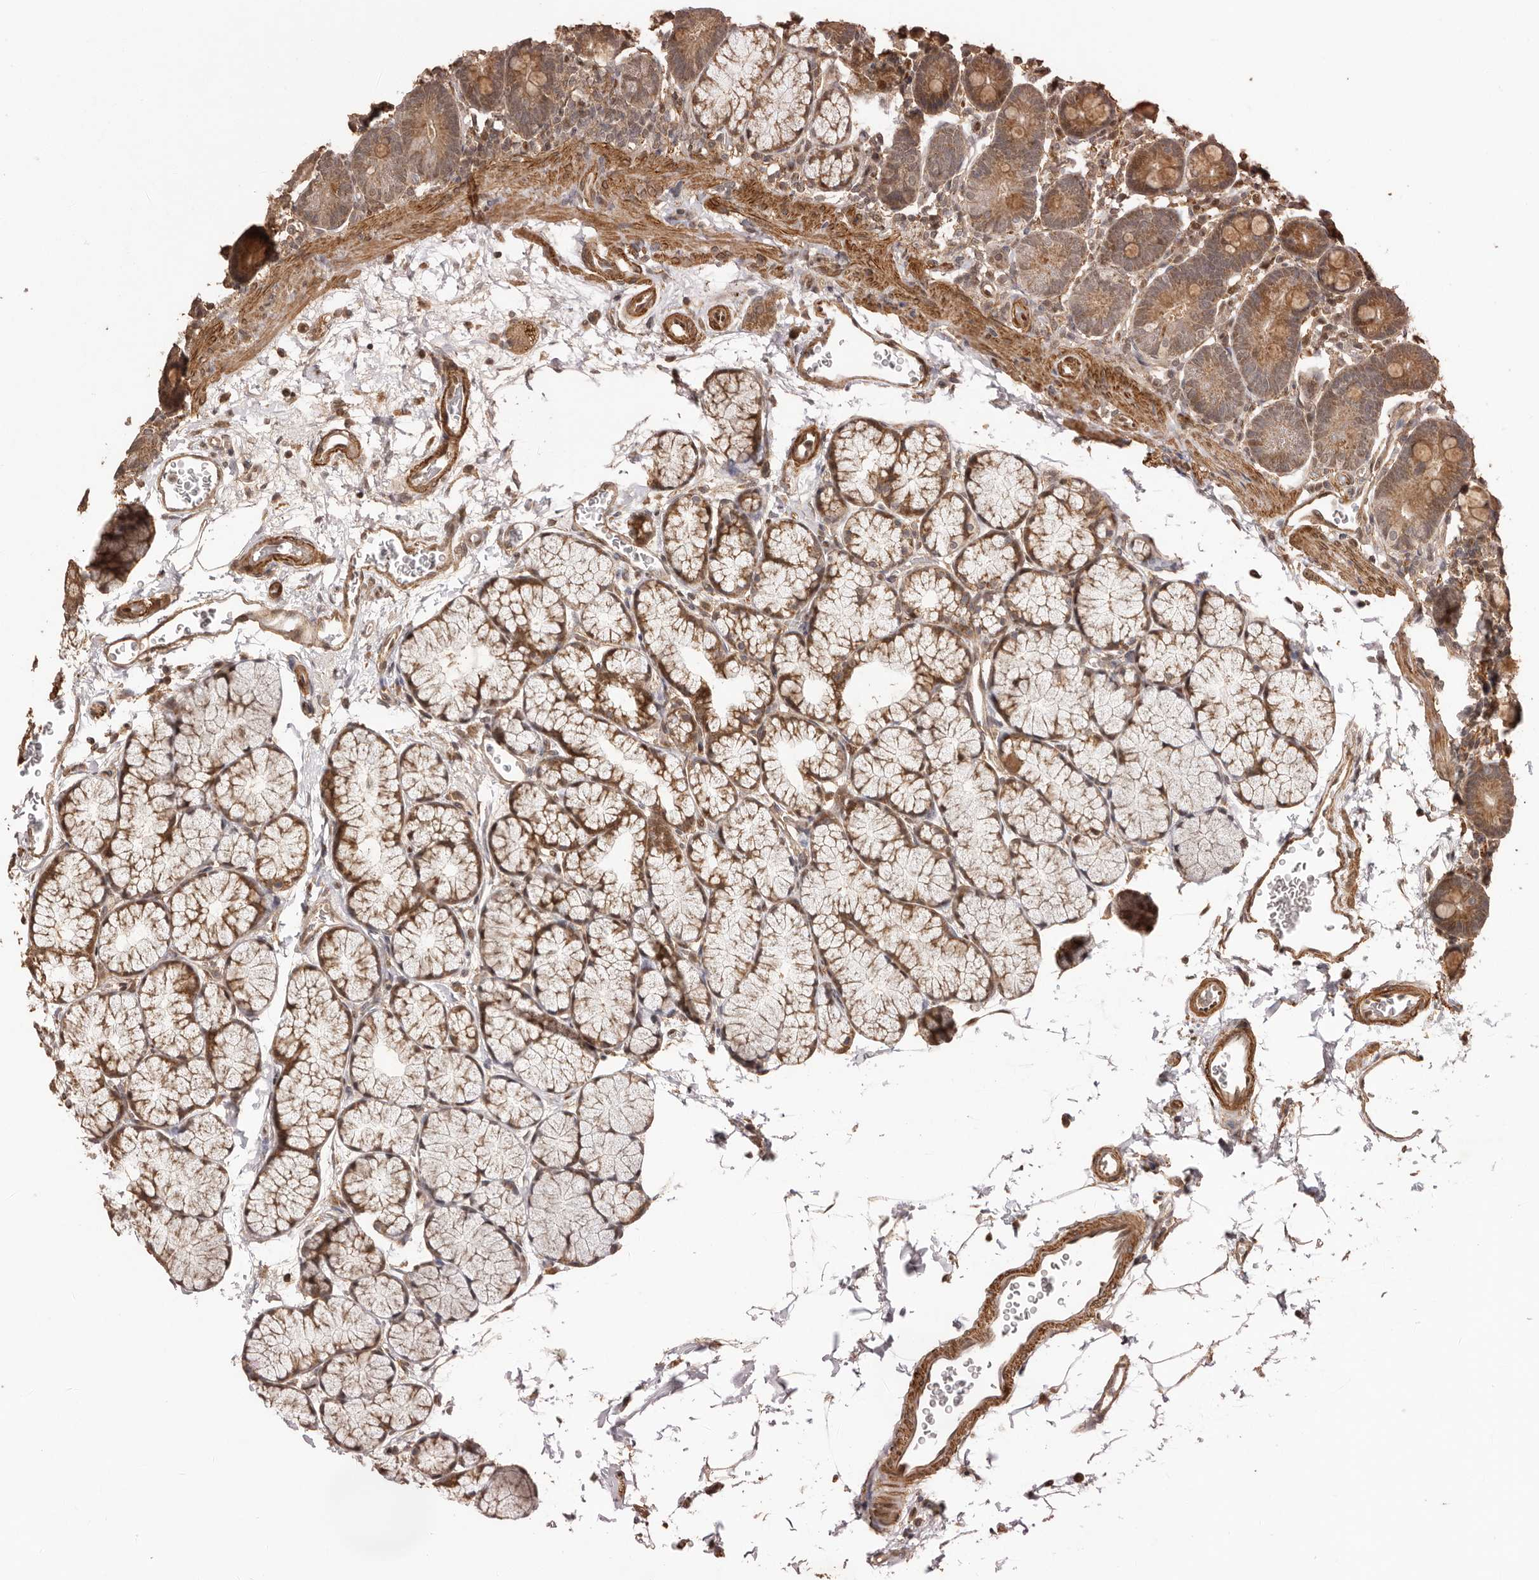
{"staining": {"intensity": "moderate", "quantity": ">75%", "location": "cytoplasmic/membranous"}, "tissue": "duodenum", "cell_type": "Glandular cells", "image_type": "normal", "snomed": [{"axis": "morphology", "description": "Normal tissue, NOS"}, {"axis": "topography", "description": "Duodenum"}], "caption": "Protein analysis of normal duodenum displays moderate cytoplasmic/membranous positivity in approximately >75% of glandular cells. The protein of interest is stained brown, and the nuclei are stained in blue (DAB IHC with brightfield microscopy, high magnification).", "gene": "UBR2", "patient": {"sex": "male", "age": 35}}